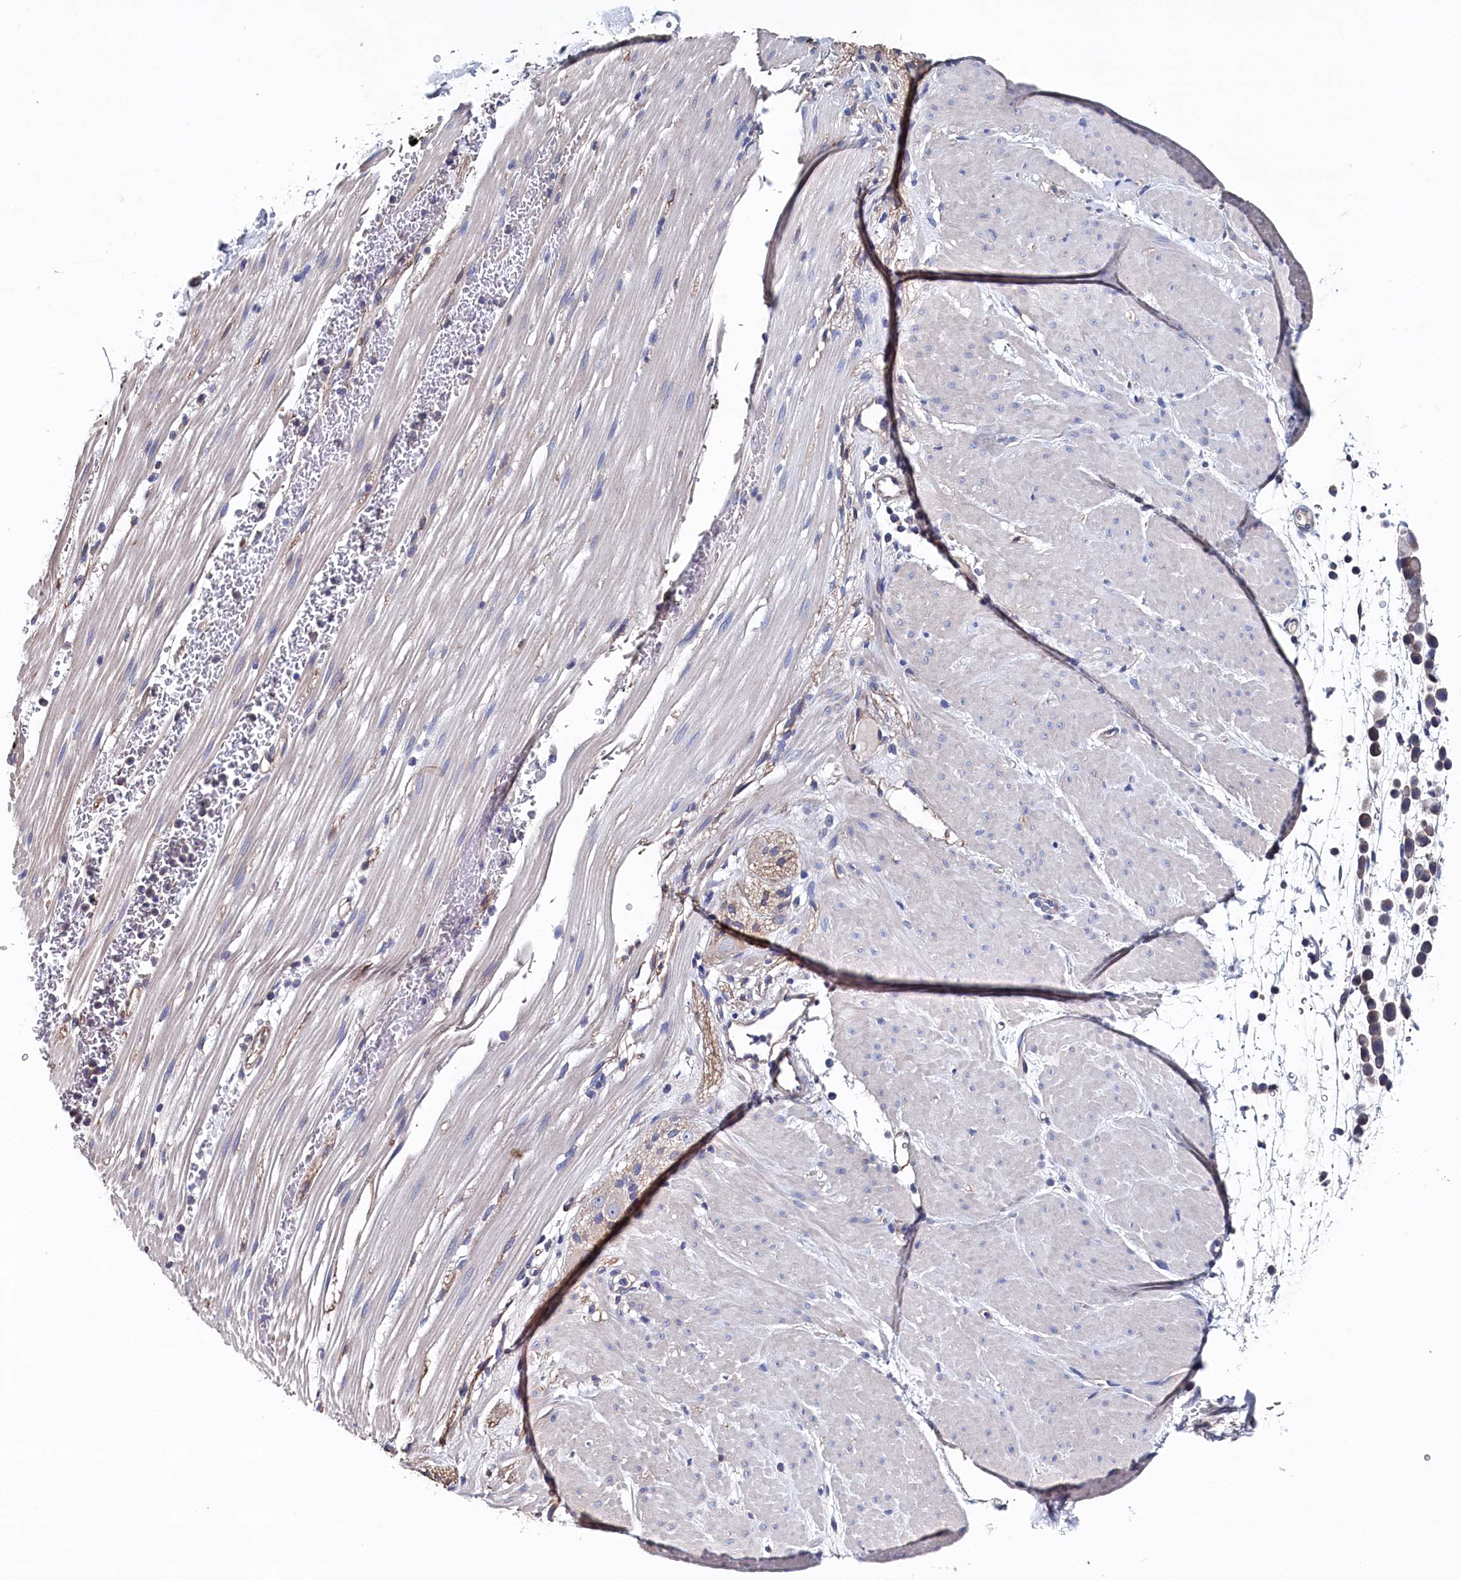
{"staining": {"intensity": "weak", "quantity": "<25%", "location": "cytoplasmic/membranous"}, "tissue": "pancreatic cancer", "cell_type": "Tumor cells", "image_type": "cancer", "snomed": [{"axis": "morphology", "description": "Normal tissue, NOS"}, {"axis": "morphology", "description": "Adenocarcinoma, NOS"}, {"axis": "topography", "description": "Pancreas"}], "caption": "Immunohistochemical staining of adenocarcinoma (pancreatic) shows no significant positivity in tumor cells.", "gene": "BHMT", "patient": {"sex": "female", "age": 64}}